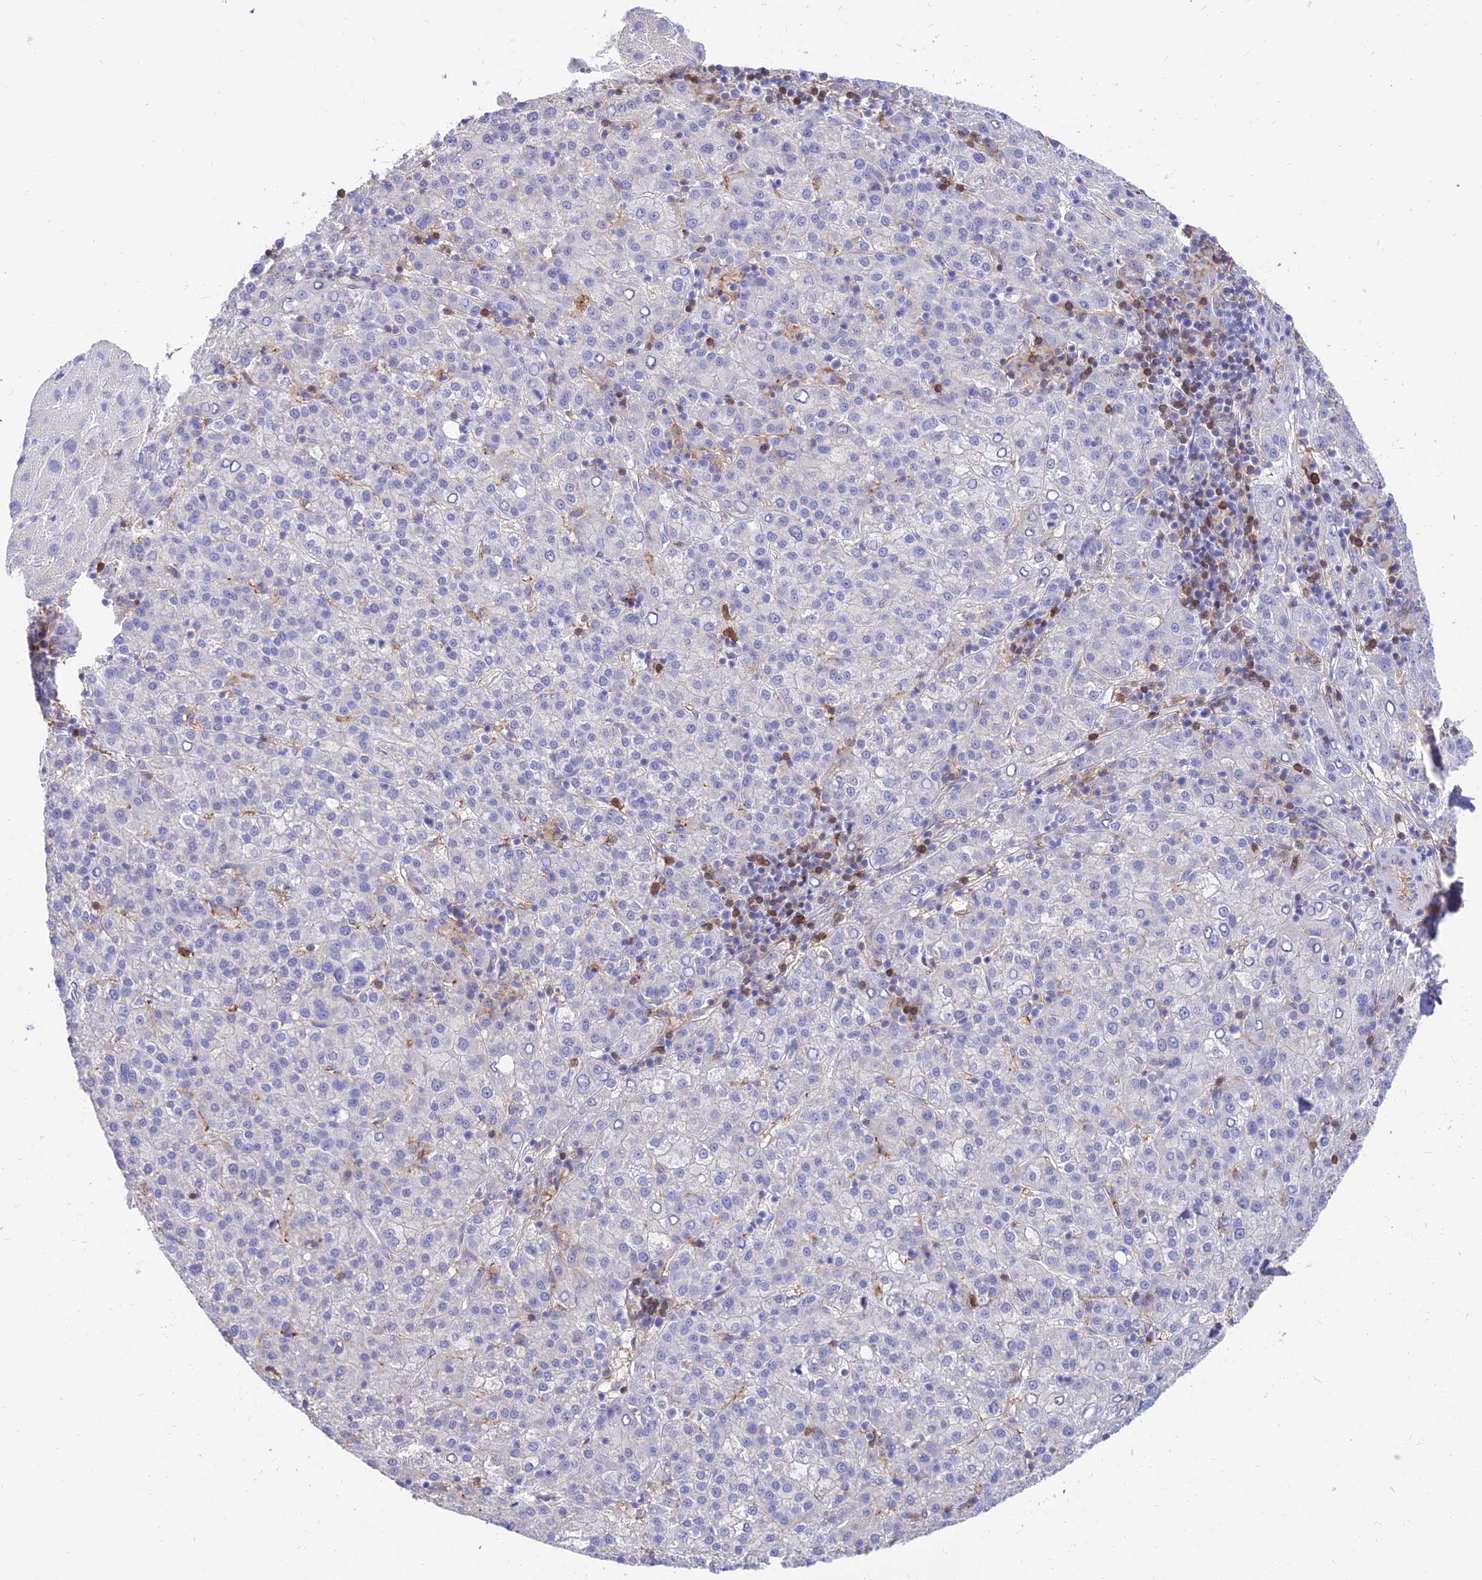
{"staining": {"intensity": "negative", "quantity": "none", "location": "none"}, "tissue": "liver cancer", "cell_type": "Tumor cells", "image_type": "cancer", "snomed": [{"axis": "morphology", "description": "Carcinoma, Hepatocellular, NOS"}, {"axis": "topography", "description": "Liver"}], "caption": "There is no significant positivity in tumor cells of liver cancer (hepatocellular carcinoma). Nuclei are stained in blue.", "gene": "SREK1IP1", "patient": {"sex": "female", "age": 58}}